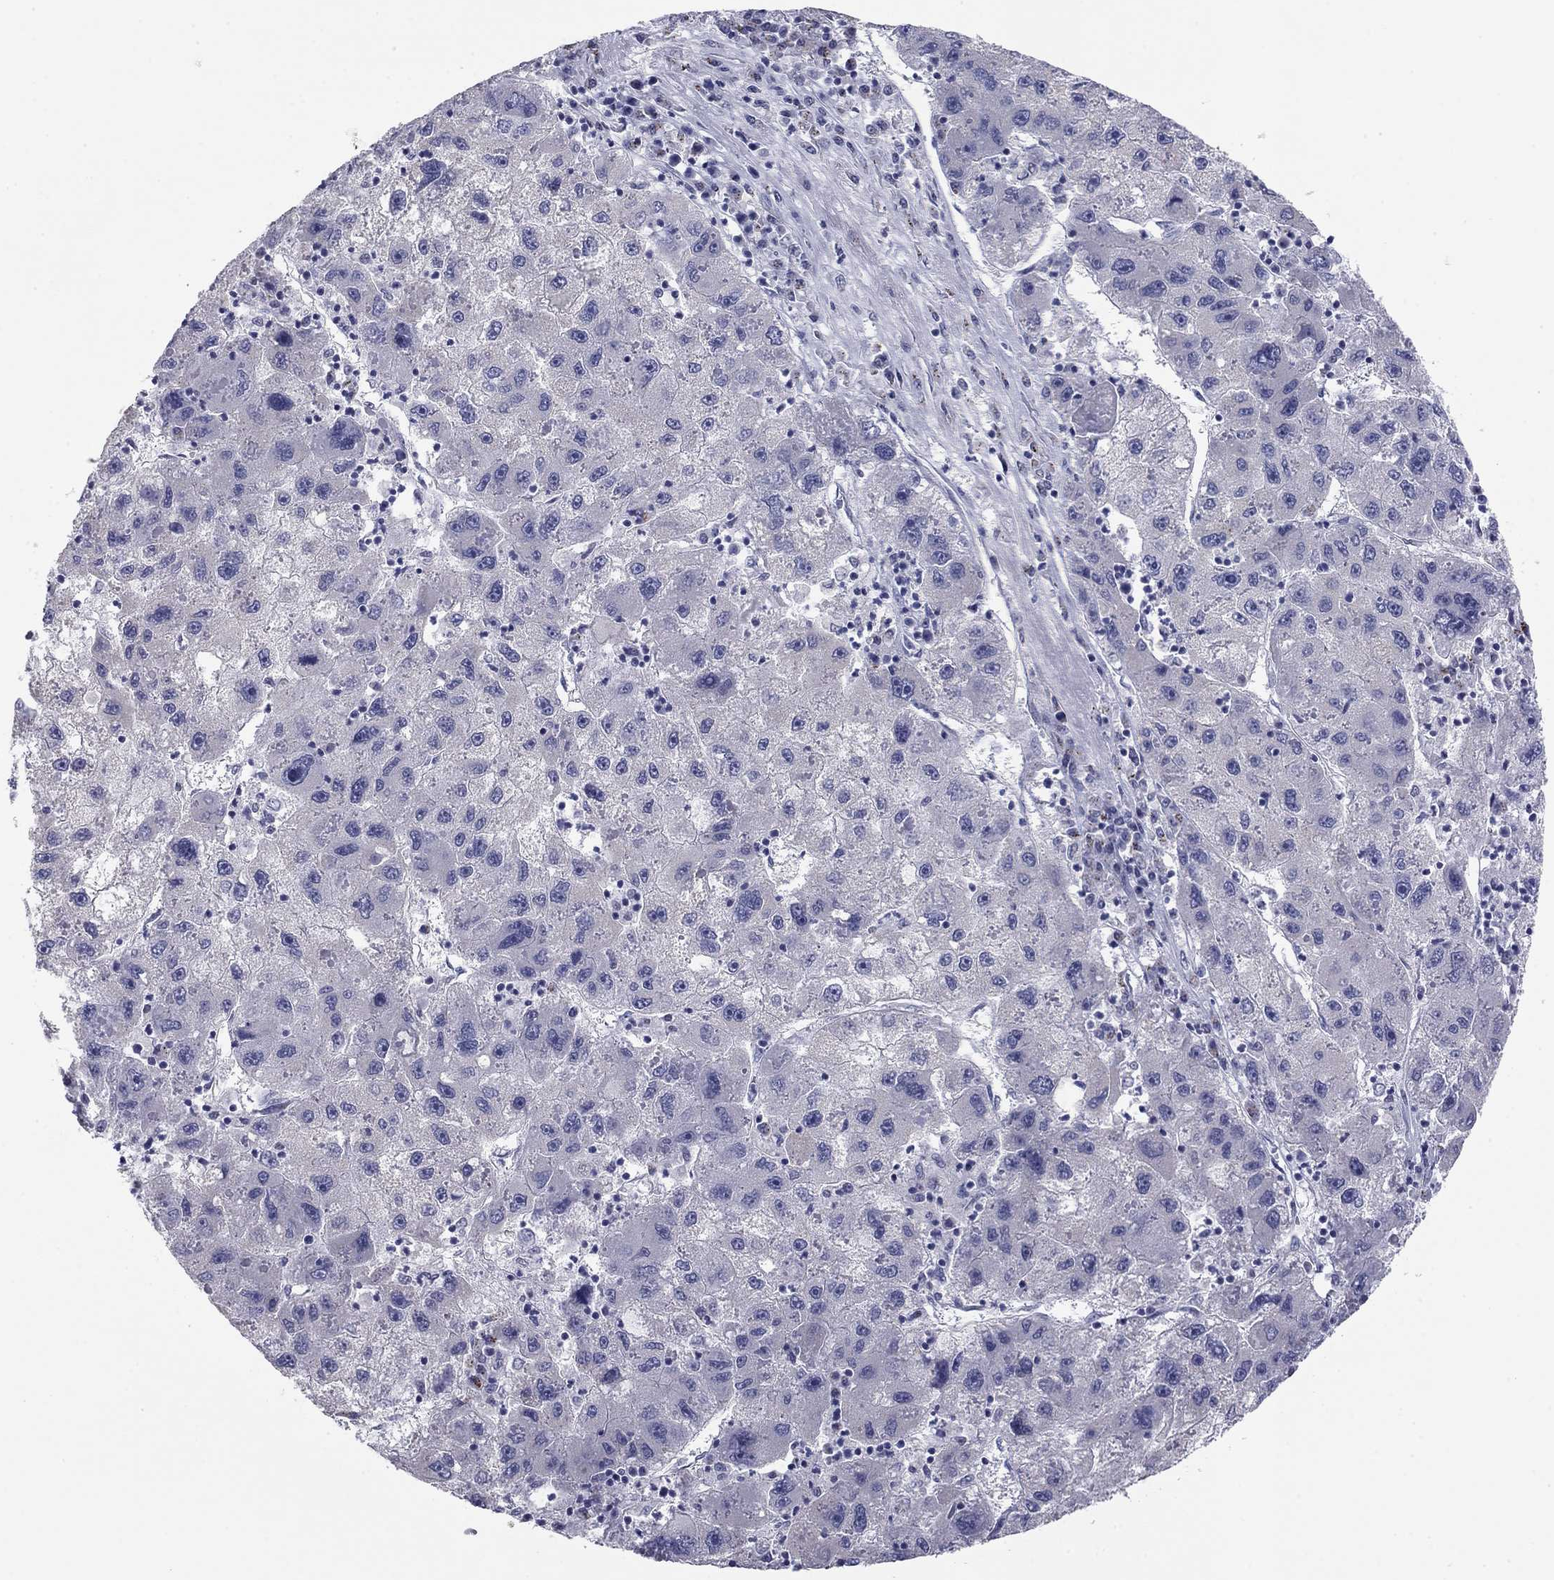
{"staining": {"intensity": "negative", "quantity": "none", "location": "none"}, "tissue": "liver cancer", "cell_type": "Tumor cells", "image_type": "cancer", "snomed": [{"axis": "morphology", "description": "Carcinoma, Hepatocellular, NOS"}, {"axis": "topography", "description": "Liver"}], "caption": "Tumor cells are negative for brown protein staining in hepatocellular carcinoma (liver). Nuclei are stained in blue.", "gene": "SEPTIN3", "patient": {"sex": "male", "age": 75}}